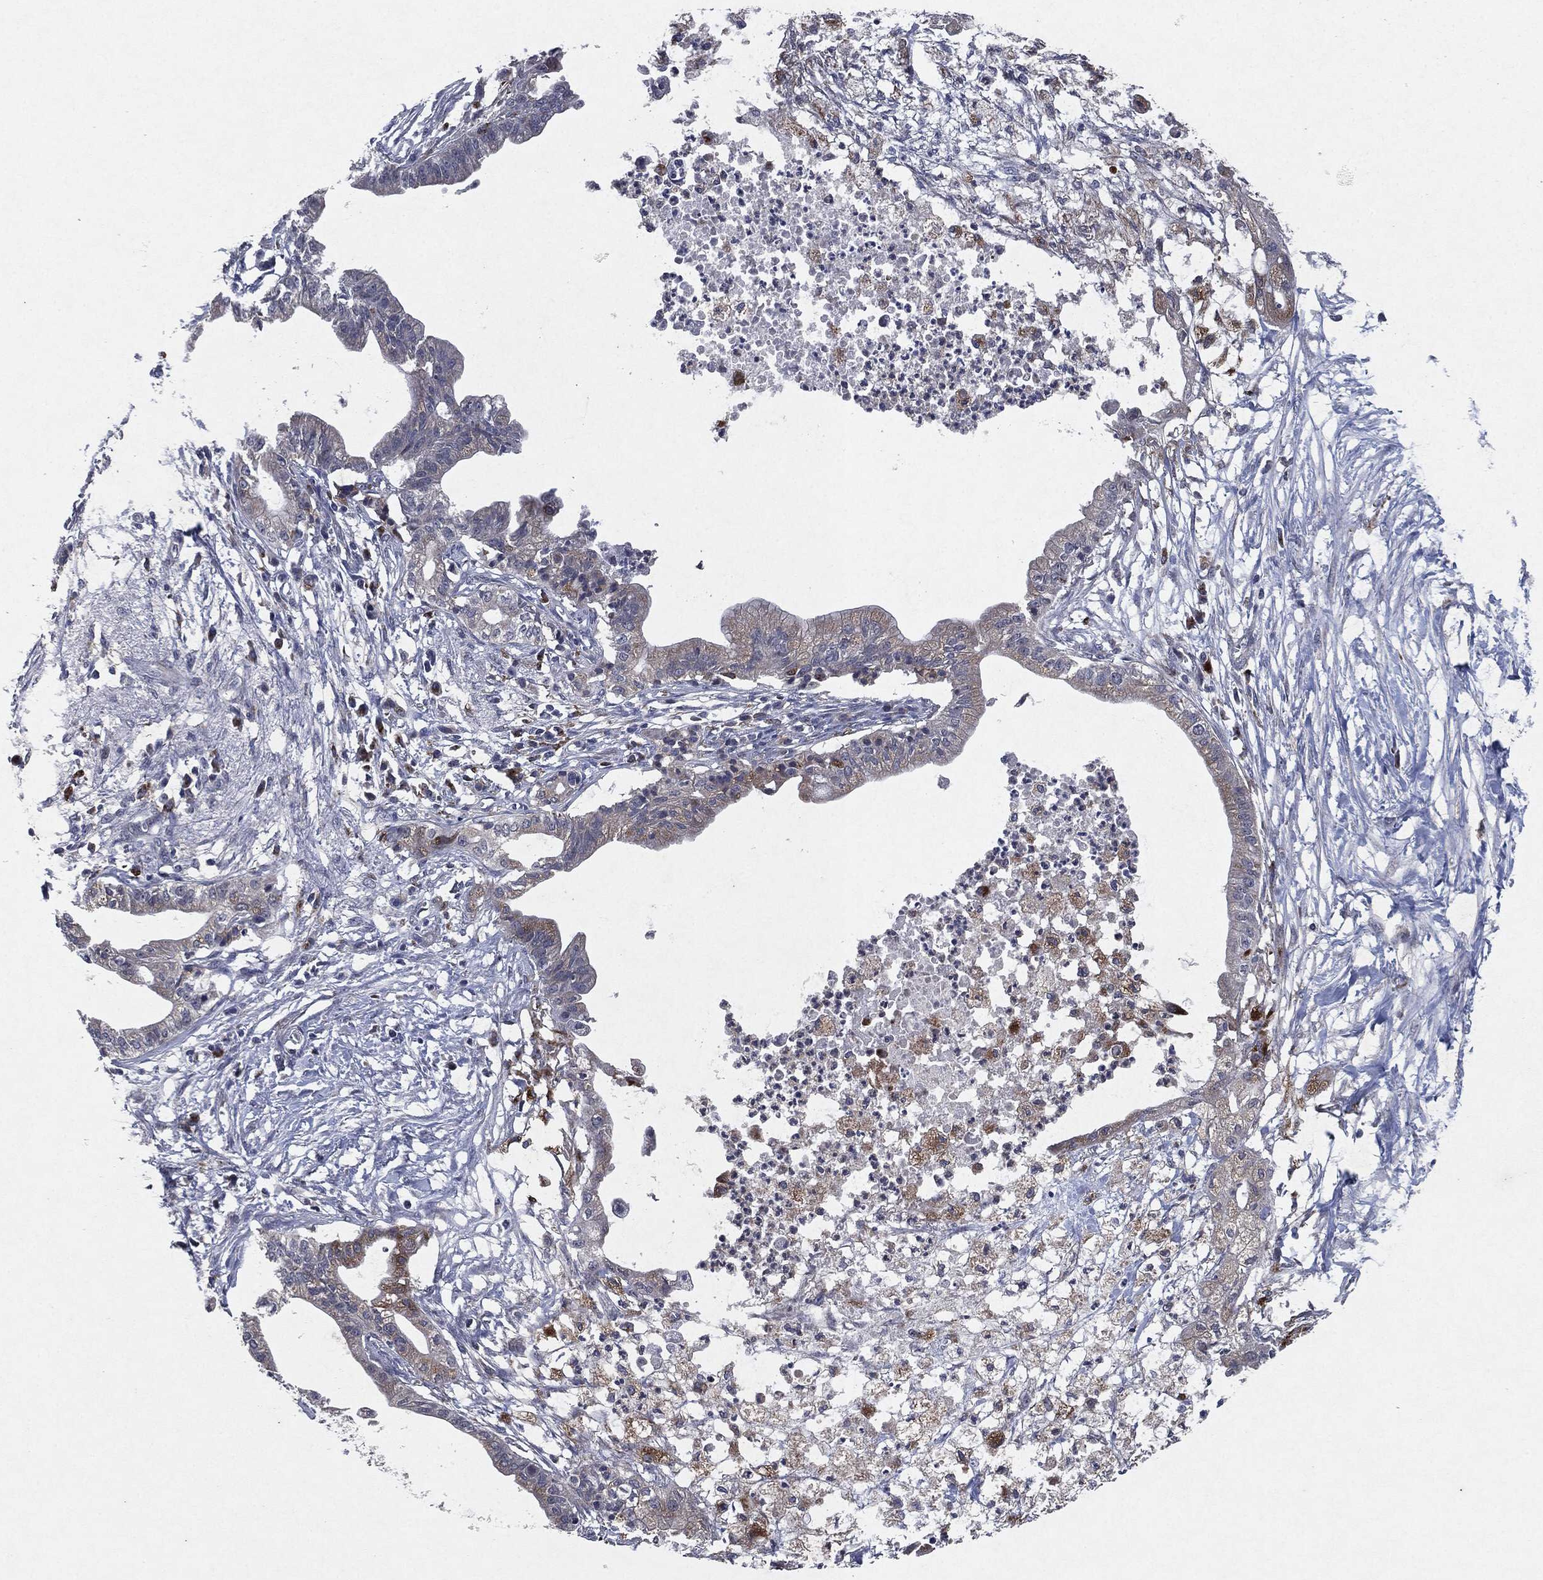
{"staining": {"intensity": "moderate", "quantity": "<25%", "location": "cytoplasmic/membranous"}, "tissue": "pancreatic cancer", "cell_type": "Tumor cells", "image_type": "cancer", "snomed": [{"axis": "morphology", "description": "Normal tissue, NOS"}, {"axis": "morphology", "description": "Adenocarcinoma, NOS"}, {"axis": "topography", "description": "Pancreas"}], "caption": "Immunohistochemical staining of human pancreatic adenocarcinoma shows low levels of moderate cytoplasmic/membranous protein positivity in approximately <25% of tumor cells.", "gene": "SLC31A2", "patient": {"sex": "female", "age": 58}}